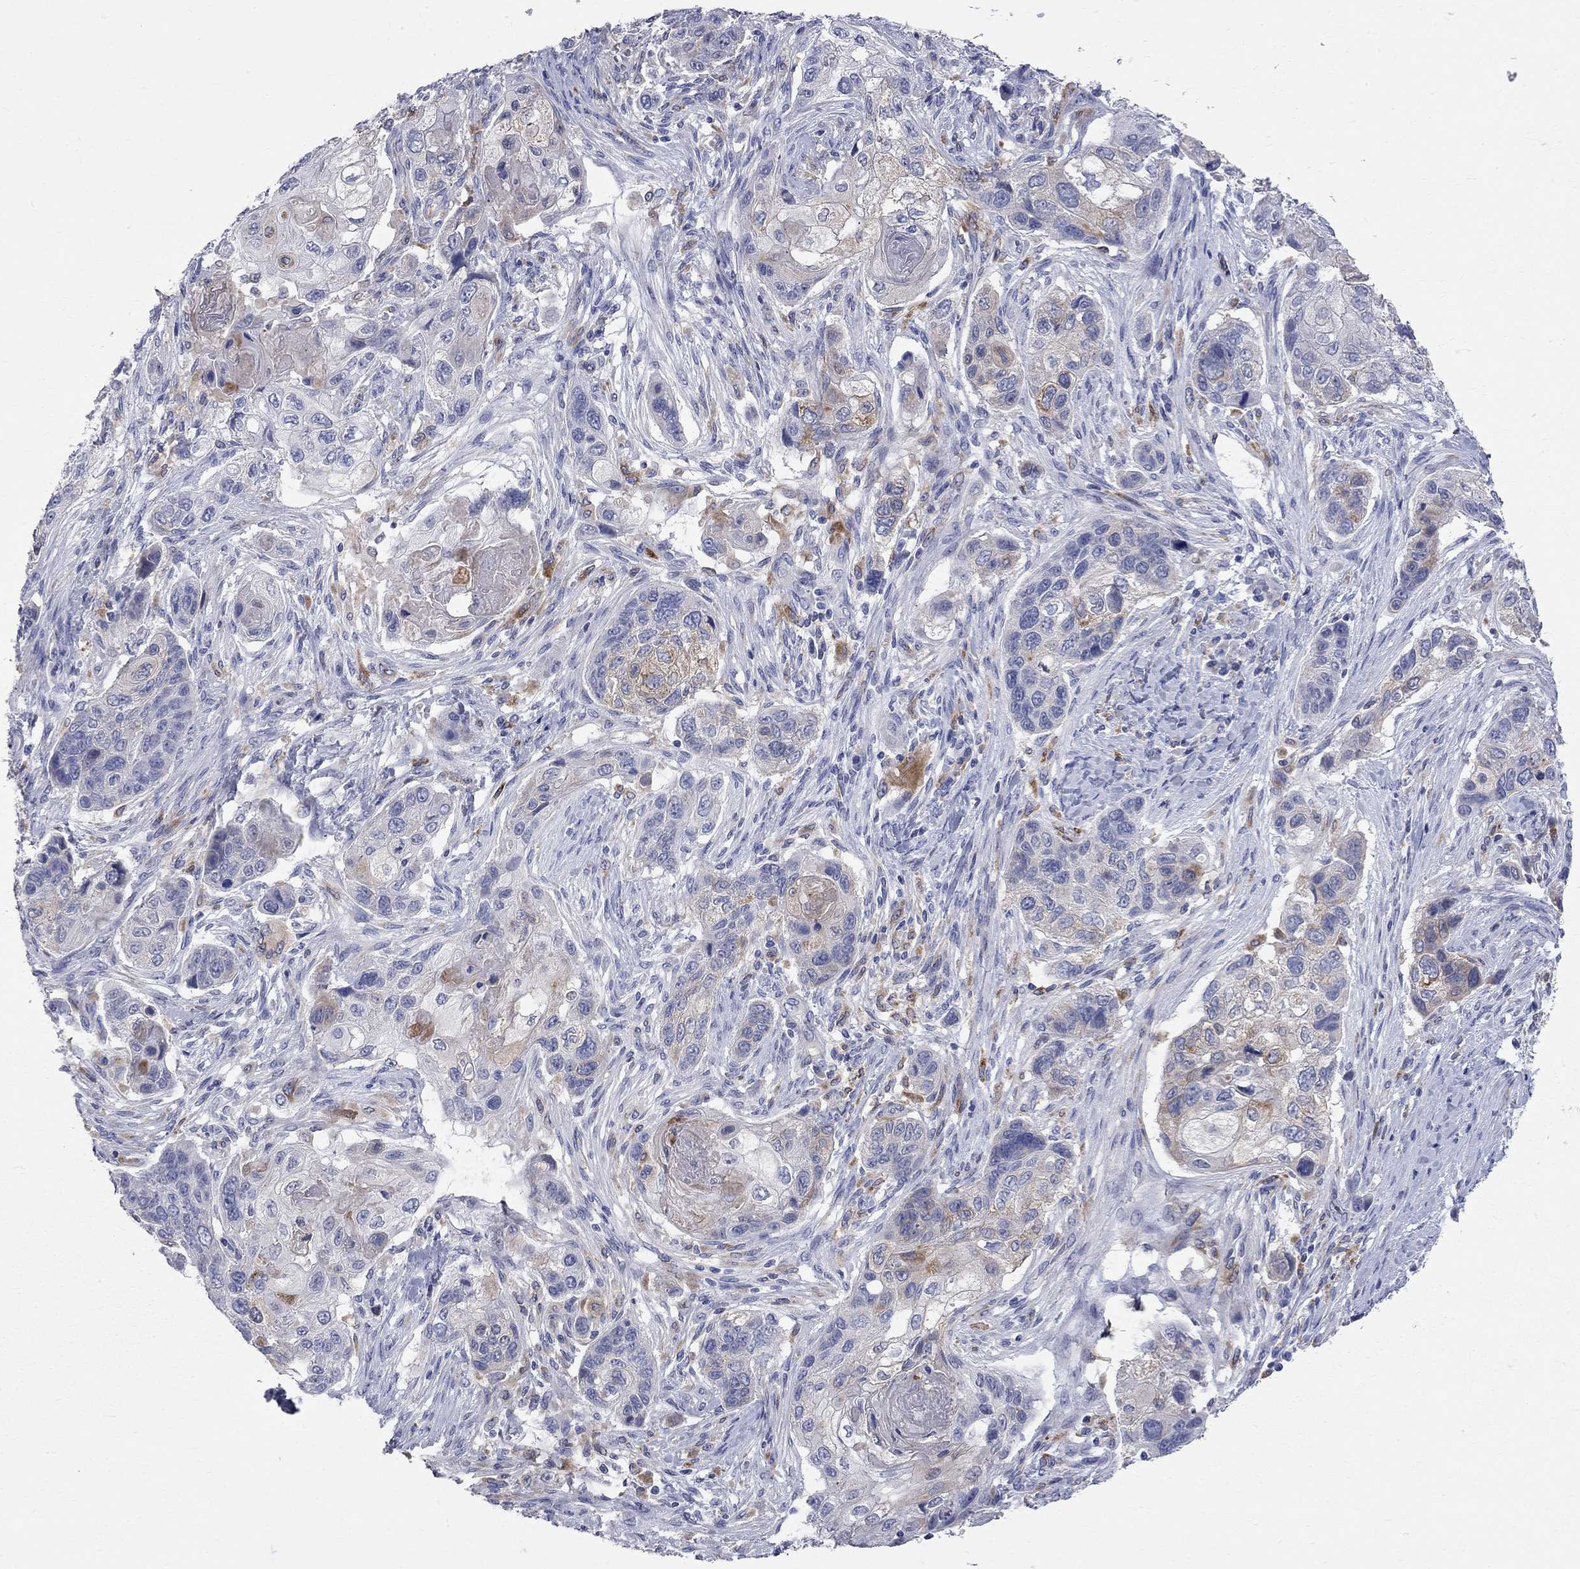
{"staining": {"intensity": "moderate", "quantity": "<25%", "location": "cytoplasmic/membranous"}, "tissue": "lung cancer", "cell_type": "Tumor cells", "image_type": "cancer", "snomed": [{"axis": "morphology", "description": "Normal tissue, NOS"}, {"axis": "morphology", "description": "Squamous cell carcinoma, NOS"}, {"axis": "topography", "description": "Bronchus"}, {"axis": "topography", "description": "Lung"}], "caption": "Moderate cytoplasmic/membranous positivity for a protein is present in about <25% of tumor cells of lung cancer (squamous cell carcinoma) using immunohistochemistry.", "gene": "ACSL1", "patient": {"sex": "male", "age": 69}}